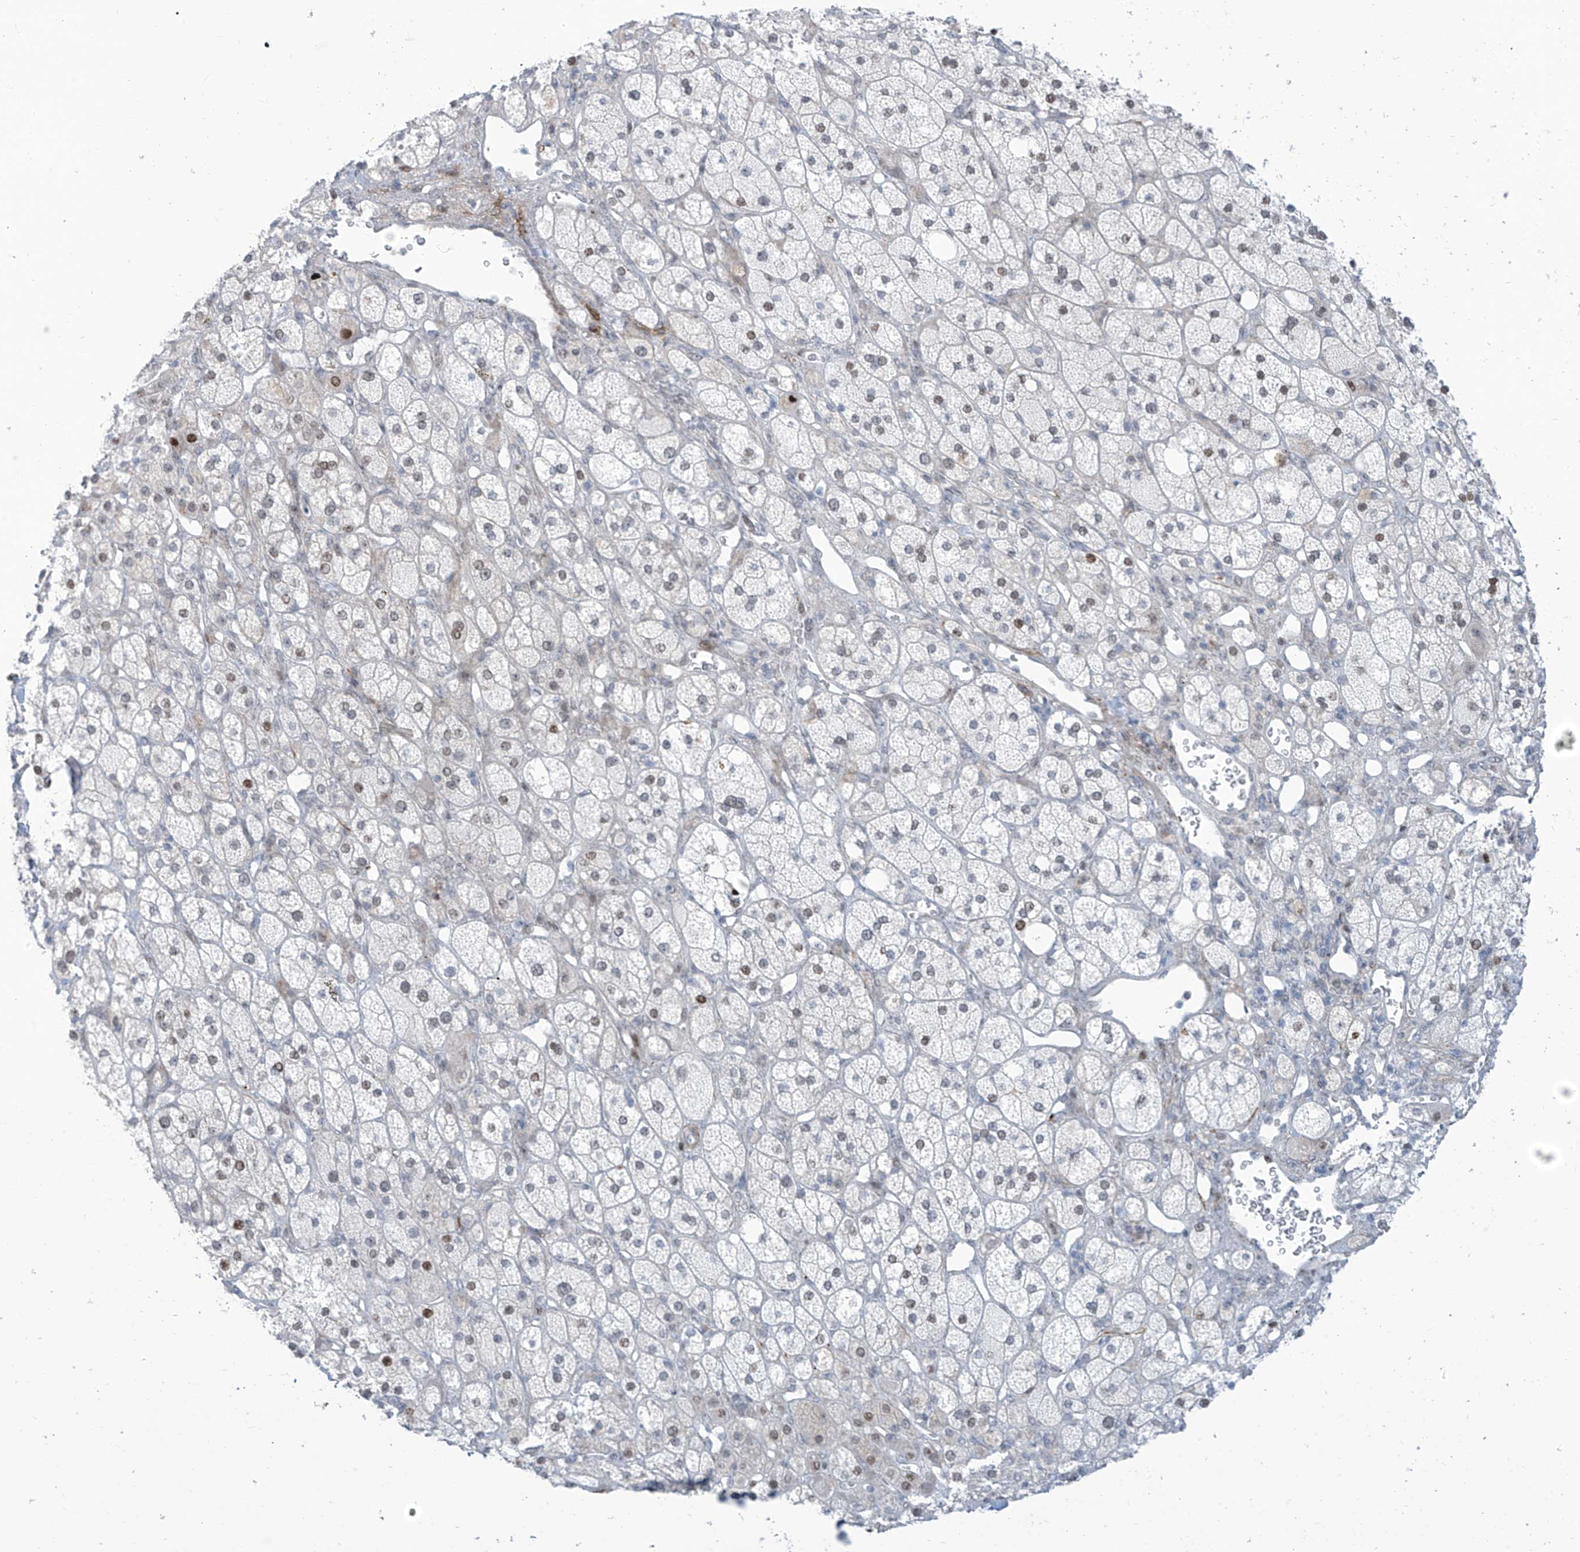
{"staining": {"intensity": "strong", "quantity": "<25%", "location": "nuclear"}, "tissue": "adrenal gland", "cell_type": "Glandular cells", "image_type": "normal", "snomed": [{"axis": "morphology", "description": "Normal tissue, NOS"}, {"axis": "topography", "description": "Adrenal gland"}], "caption": "Adrenal gland stained for a protein (brown) reveals strong nuclear positive expression in about <25% of glandular cells.", "gene": "LIN9", "patient": {"sex": "male", "age": 61}}